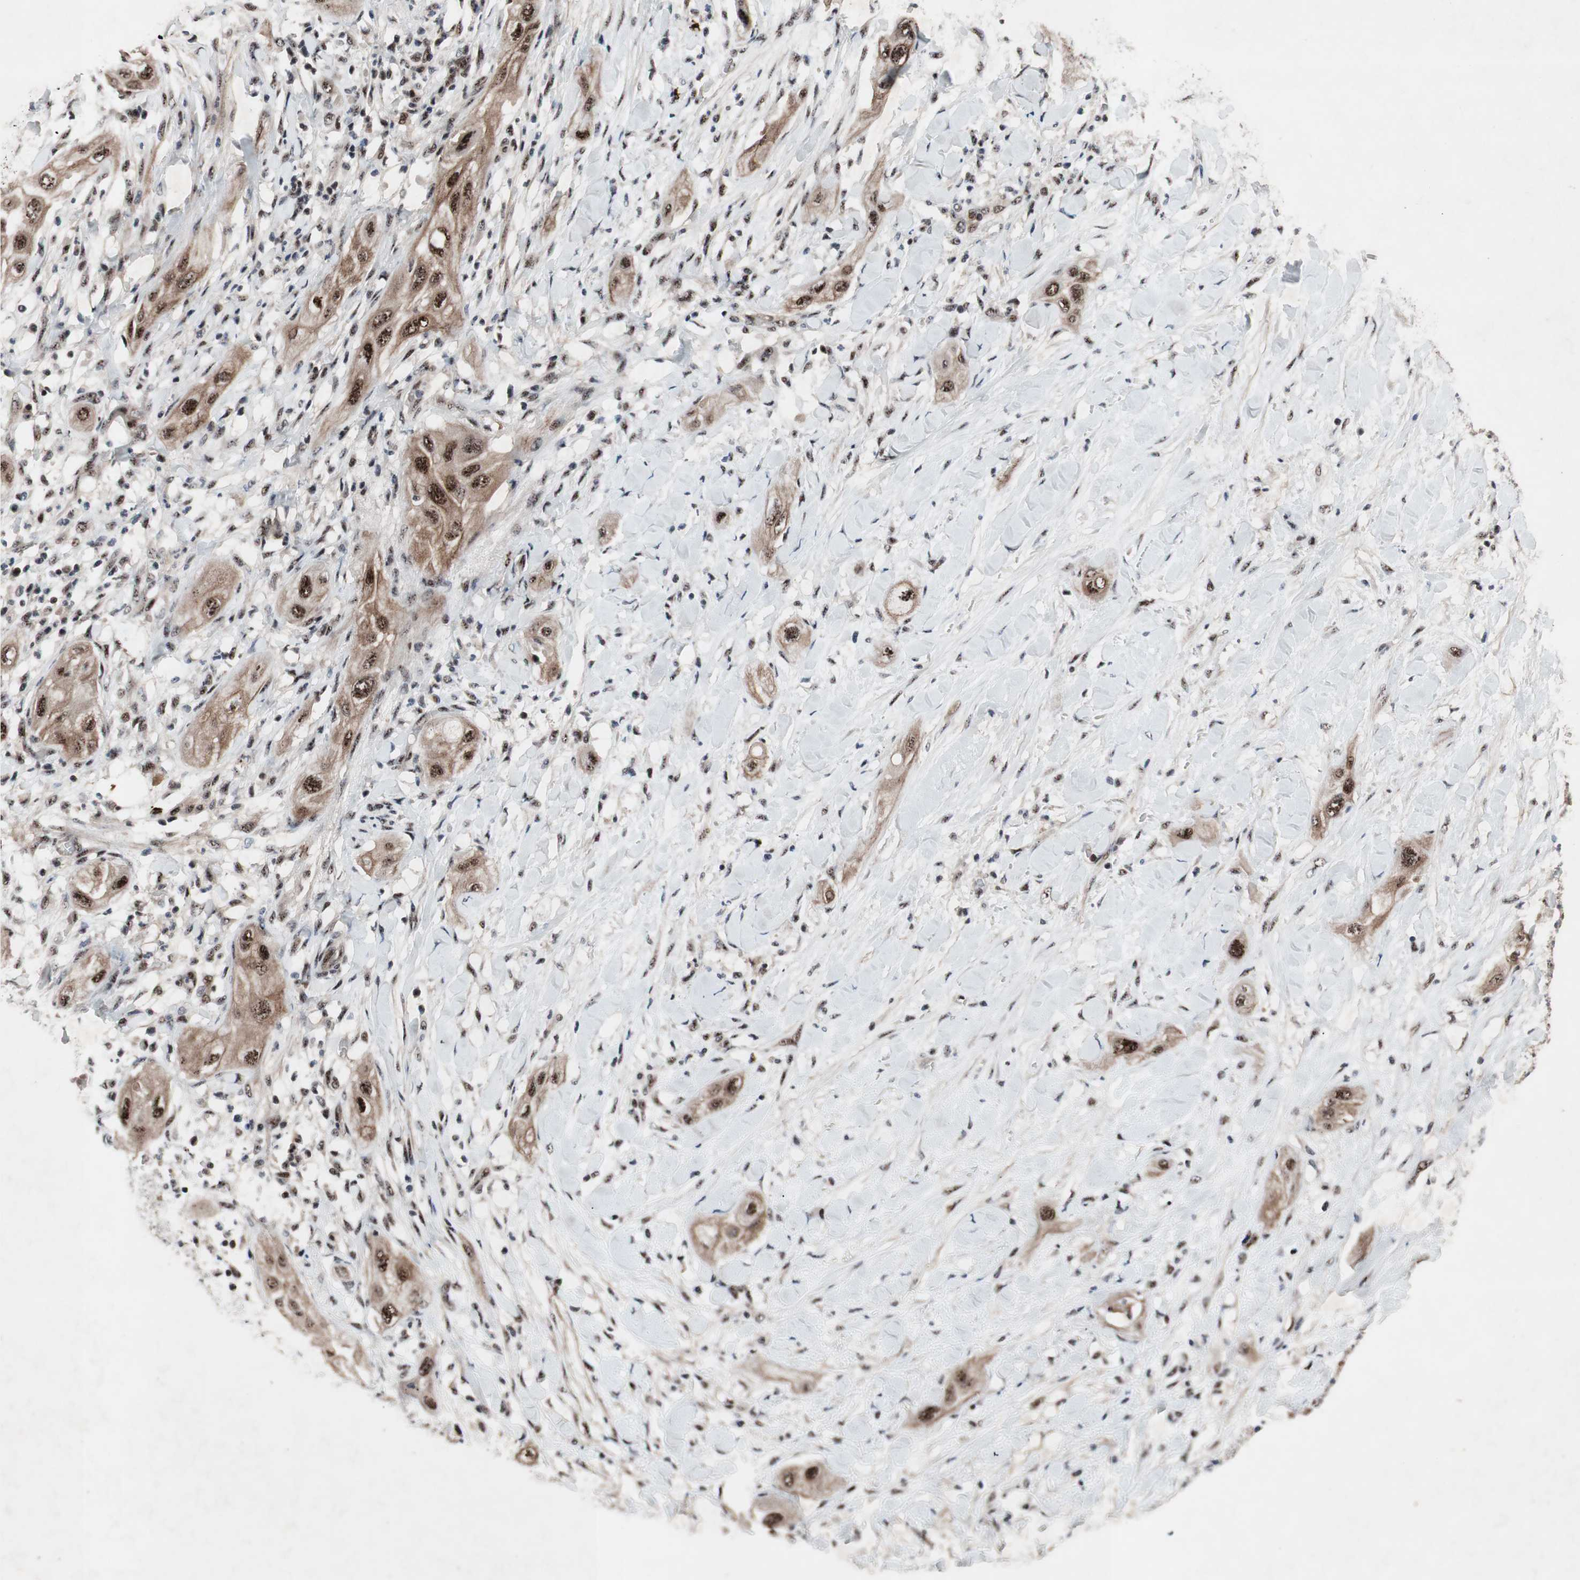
{"staining": {"intensity": "moderate", "quantity": ">75%", "location": "cytoplasmic/membranous,nuclear"}, "tissue": "lung cancer", "cell_type": "Tumor cells", "image_type": "cancer", "snomed": [{"axis": "morphology", "description": "Squamous cell carcinoma, NOS"}, {"axis": "topography", "description": "Lung"}], "caption": "Immunohistochemistry (IHC) of human lung cancer displays medium levels of moderate cytoplasmic/membranous and nuclear expression in about >75% of tumor cells.", "gene": "SOX7", "patient": {"sex": "female", "age": 47}}